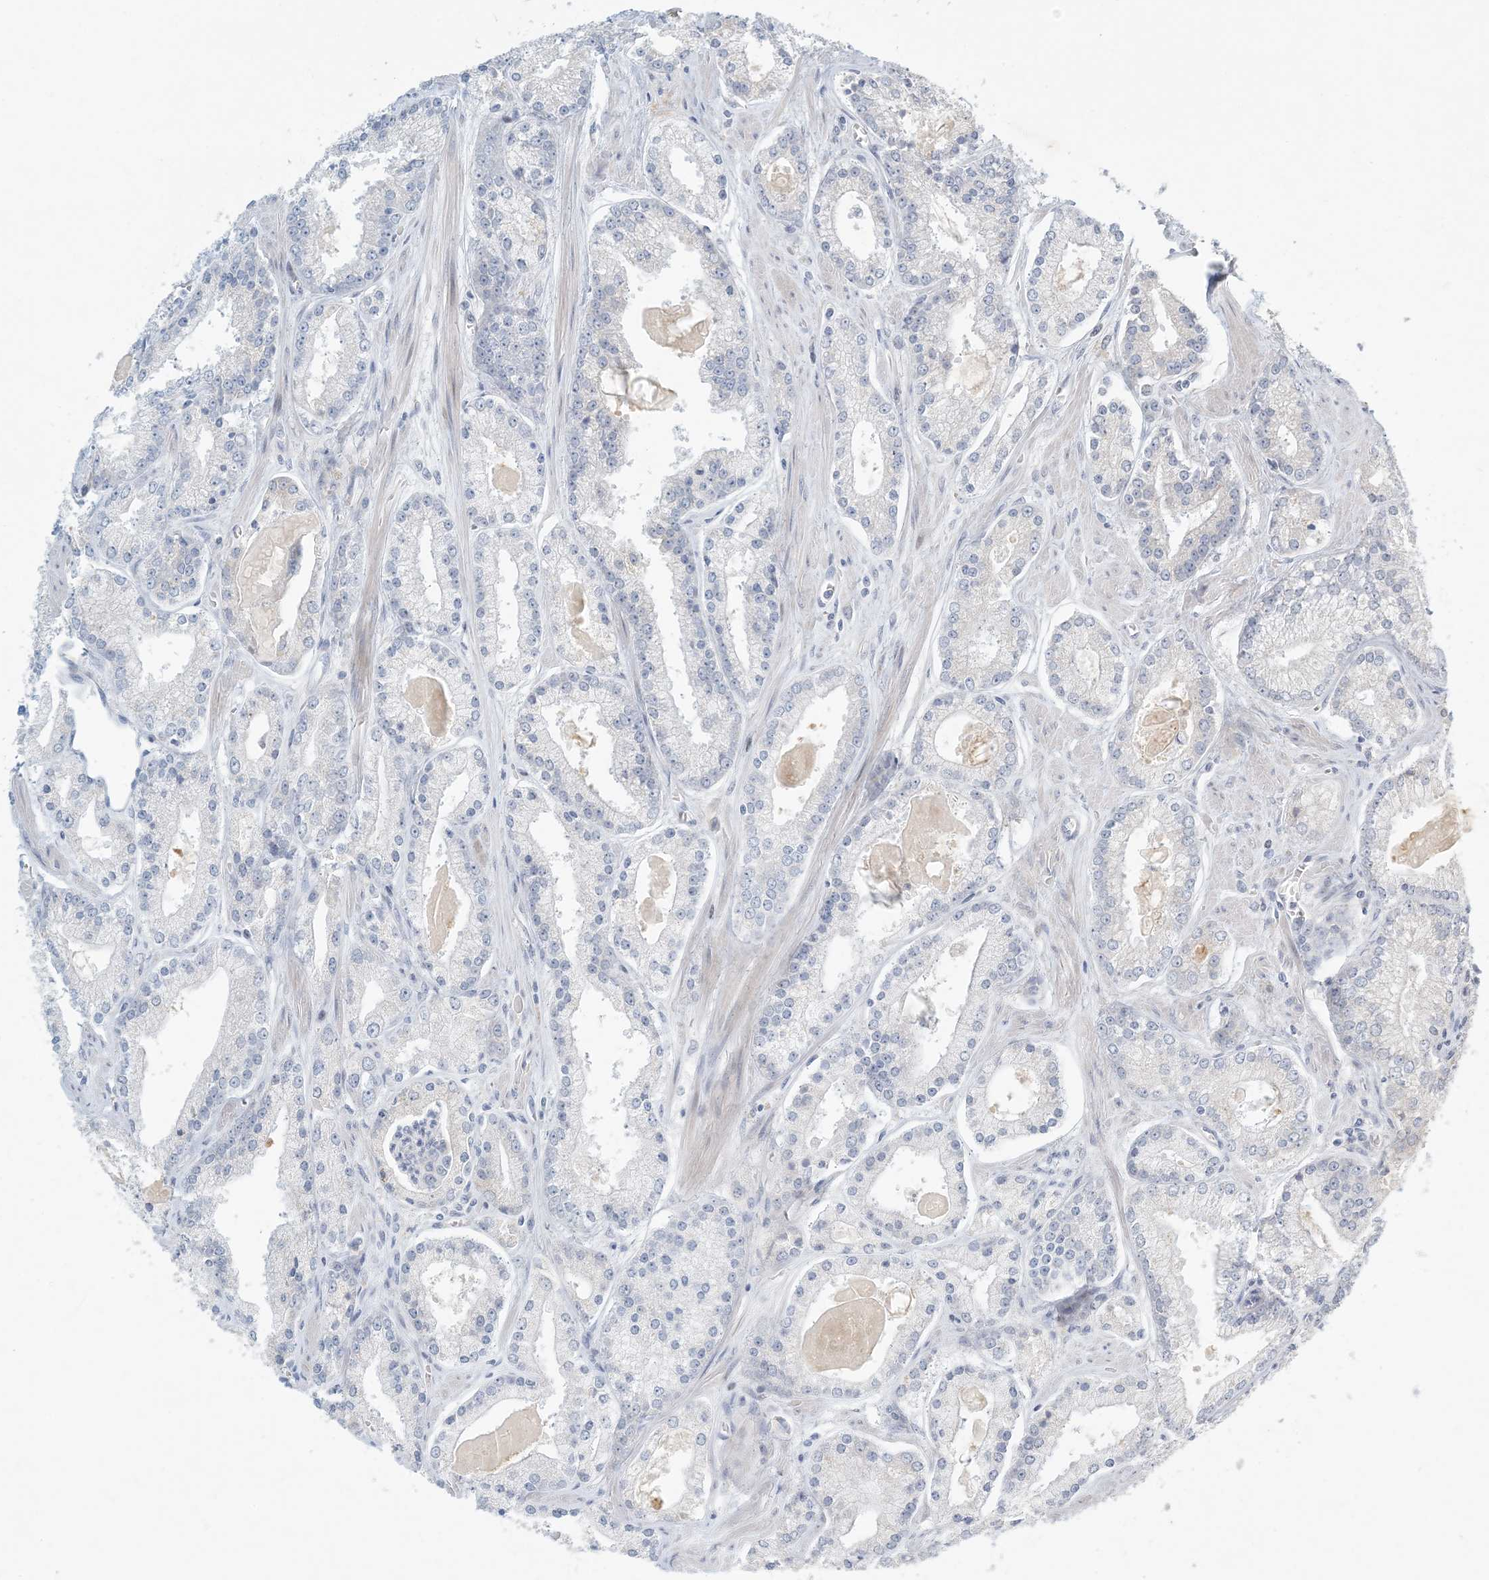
{"staining": {"intensity": "negative", "quantity": "none", "location": "none"}, "tissue": "prostate cancer", "cell_type": "Tumor cells", "image_type": "cancer", "snomed": [{"axis": "morphology", "description": "Adenocarcinoma, Low grade"}, {"axis": "topography", "description": "Prostate"}], "caption": "Image shows no protein positivity in tumor cells of prostate low-grade adenocarcinoma tissue.", "gene": "ZNF385D", "patient": {"sex": "male", "age": 54}}